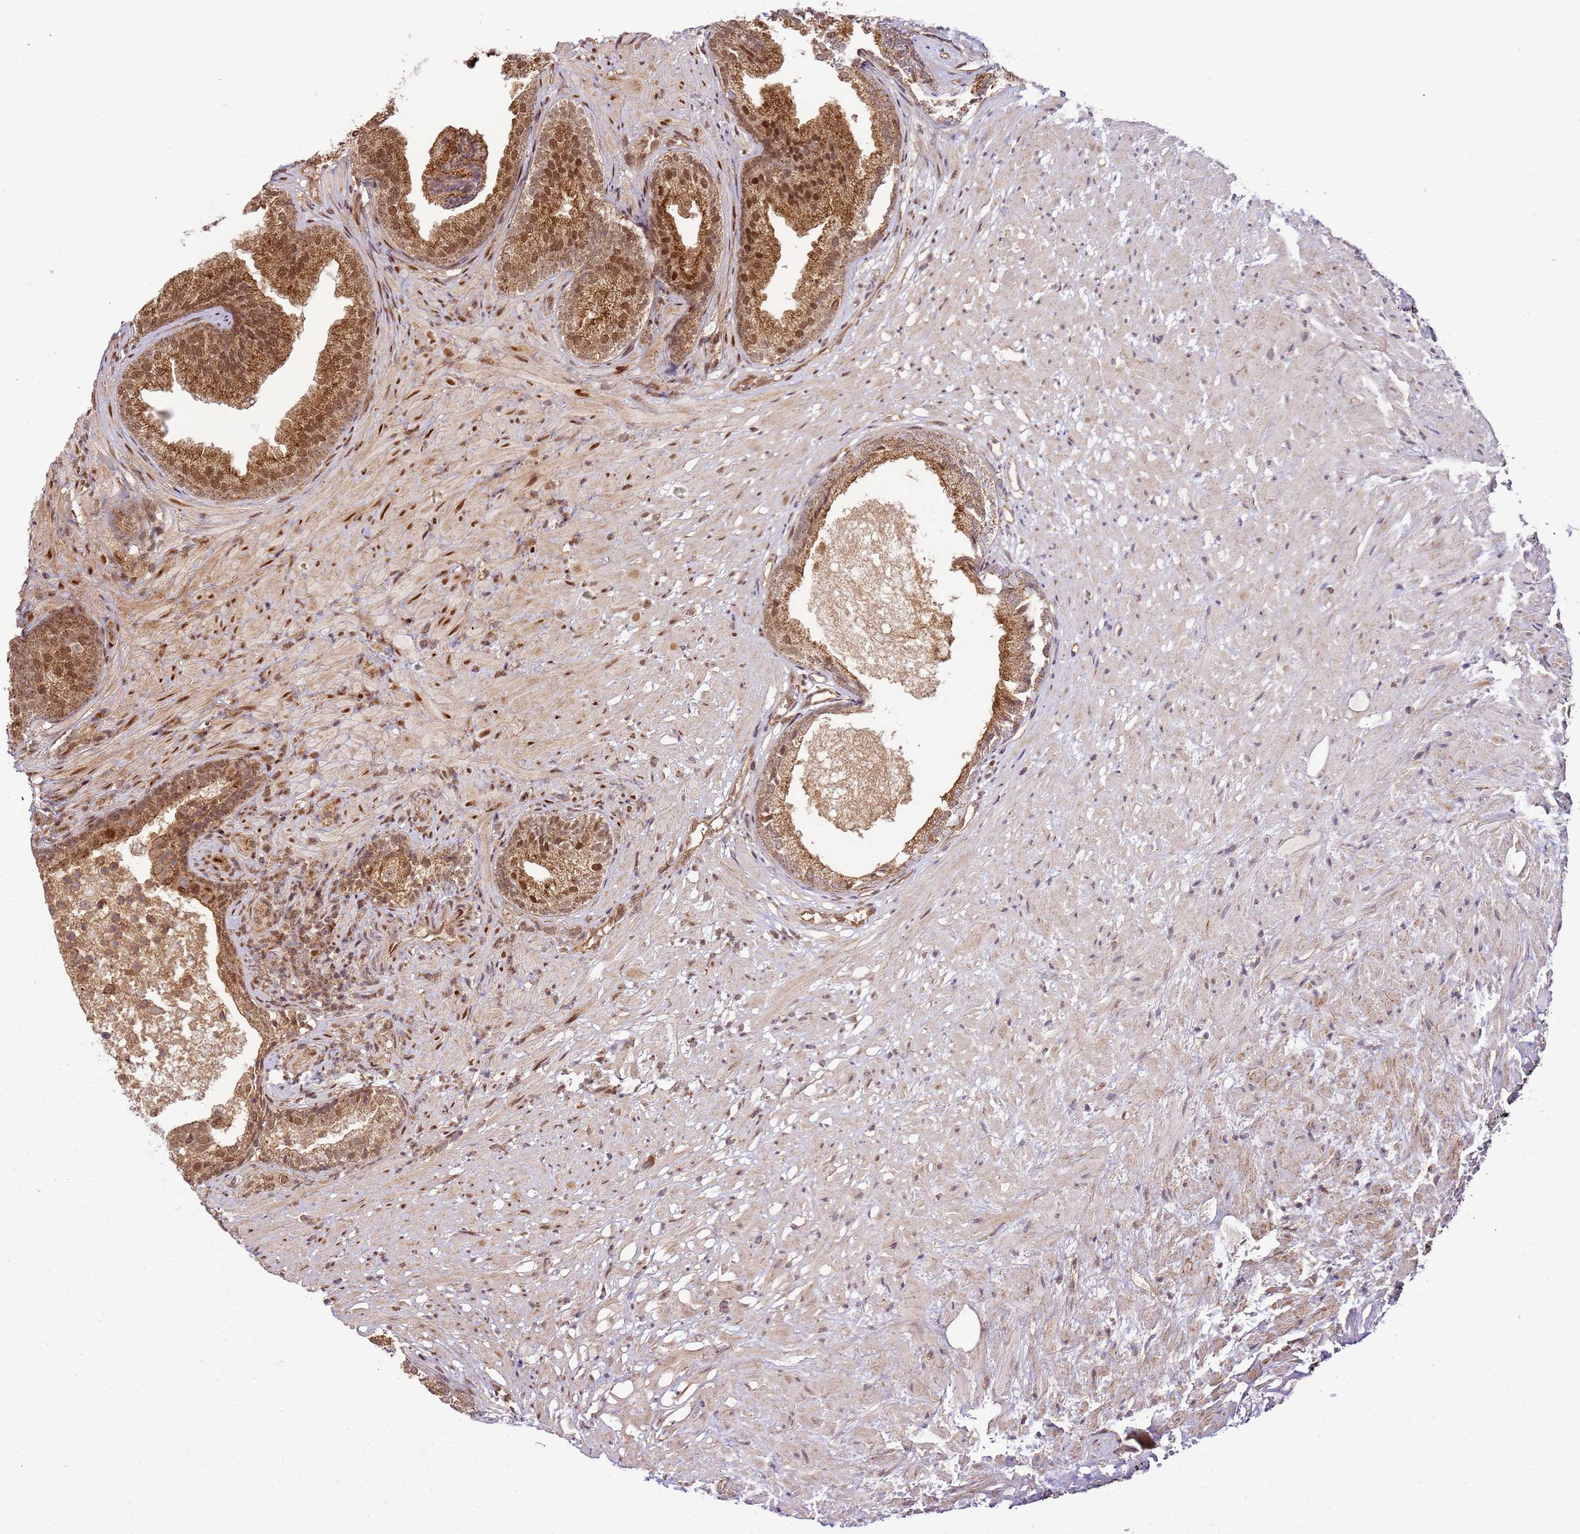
{"staining": {"intensity": "strong", "quantity": ">75%", "location": "cytoplasmic/membranous,nuclear"}, "tissue": "prostate", "cell_type": "Glandular cells", "image_type": "normal", "snomed": [{"axis": "morphology", "description": "Normal tissue, NOS"}, {"axis": "topography", "description": "Prostate"}], "caption": "IHC of benign prostate shows high levels of strong cytoplasmic/membranous,nuclear positivity in approximately >75% of glandular cells.", "gene": "PEX14", "patient": {"sex": "male", "age": 76}}